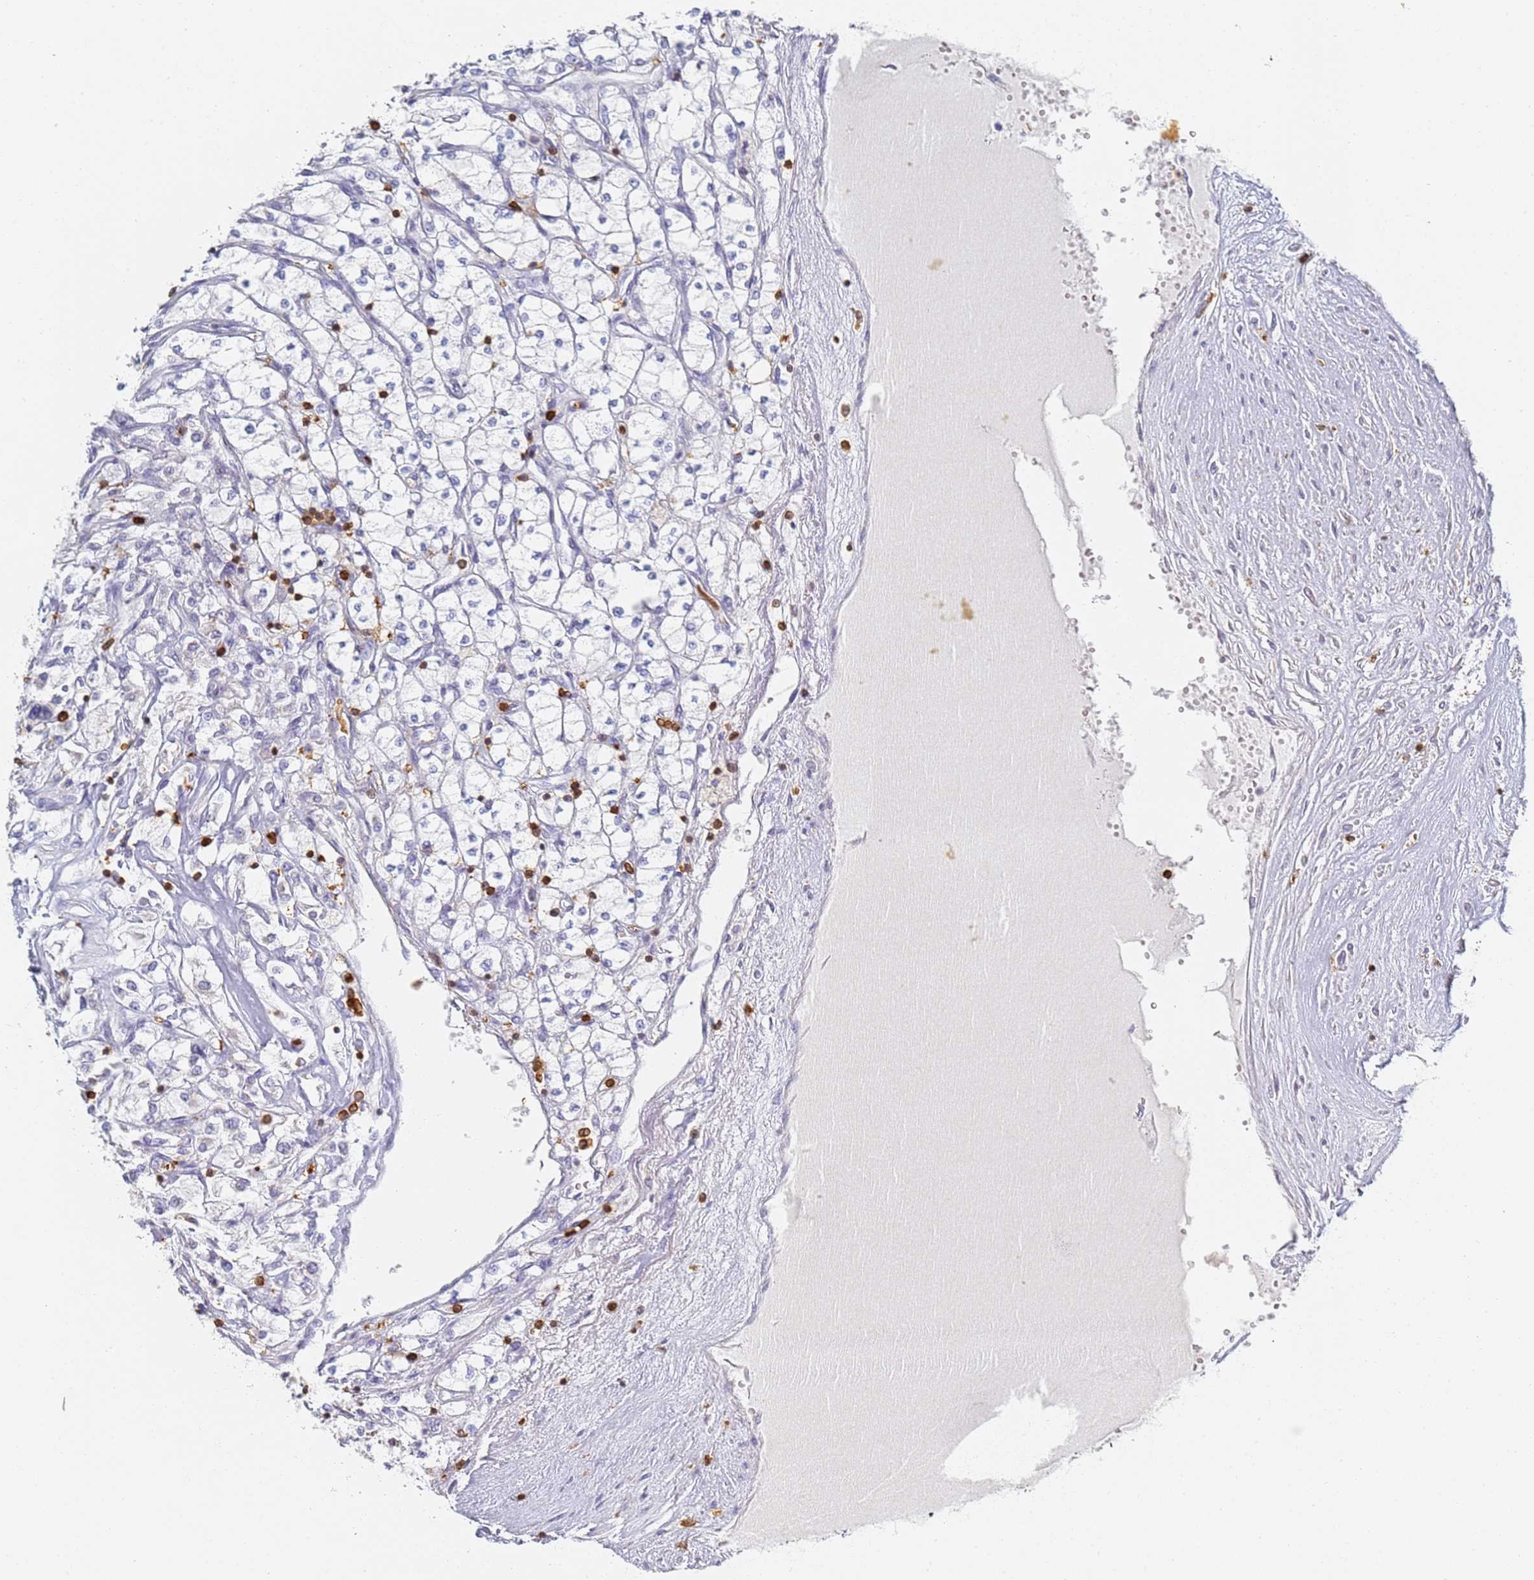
{"staining": {"intensity": "negative", "quantity": "none", "location": "none"}, "tissue": "renal cancer", "cell_type": "Tumor cells", "image_type": "cancer", "snomed": [{"axis": "morphology", "description": "Adenocarcinoma, NOS"}, {"axis": "topography", "description": "Kidney"}], "caption": "Renal cancer (adenocarcinoma) was stained to show a protein in brown. There is no significant staining in tumor cells. The staining was performed using DAB (3,3'-diaminobenzidine) to visualize the protein expression in brown, while the nuclei were stained in blue with hematoxylin (Magnification: 20x).", "gene": "BIN2", "patient": {"sex": "male", "age": 80}}